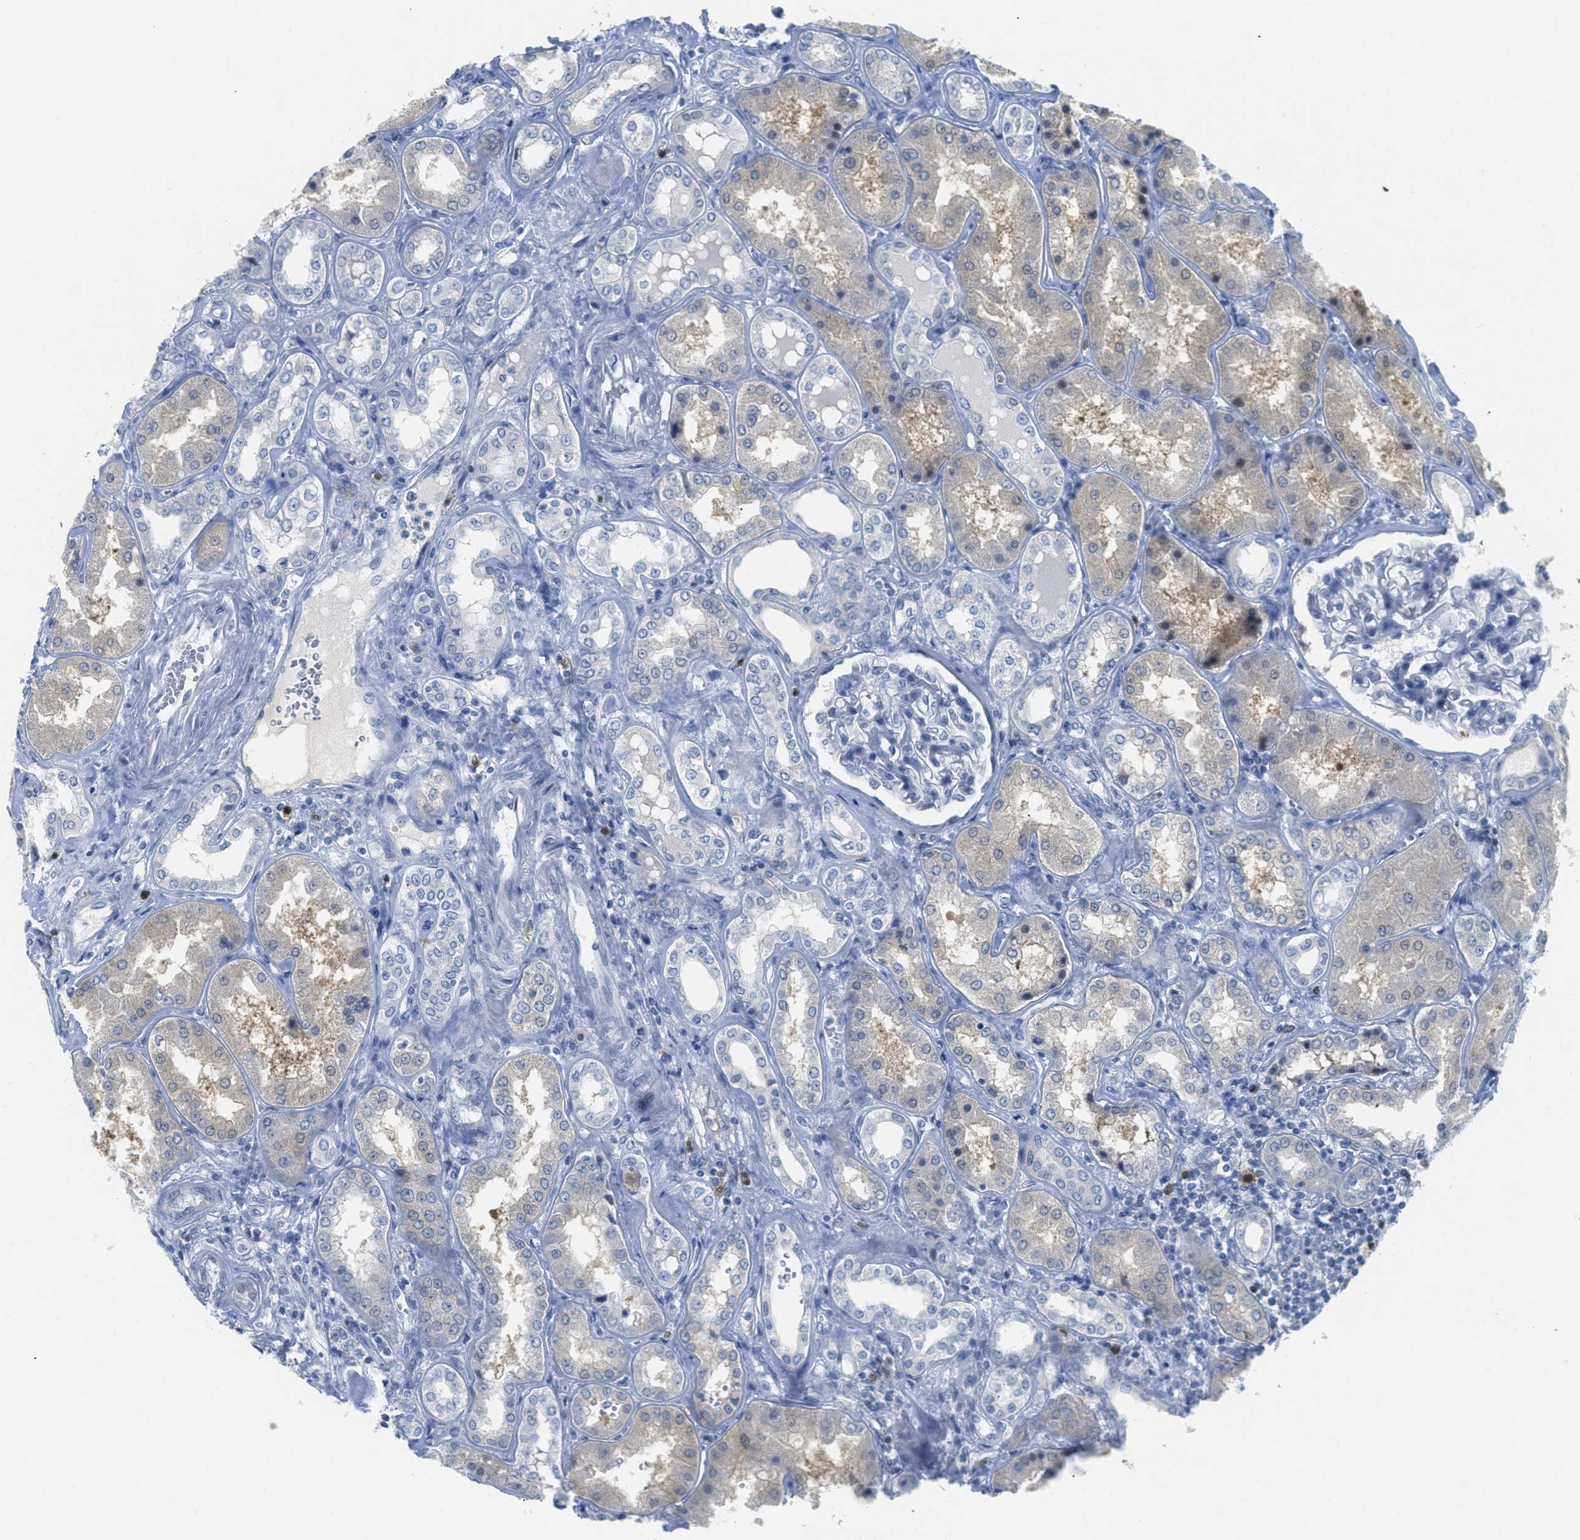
{"staining": {"intensity": "negative", "quantity": "none", "location": "none"}, "tissue": "kidney", "cell_type": "Cells in glomeruli", "image_type": "normal", "snomed": [{"axis": "morphology", "description": "Normal tissue, NOS"}, {"axis": "topography", "description": "Kidney"}], "caption": "Immunohistochemistry (IHC) of unremarkable kidney exhibits no expression in cells in glomeruli. (Brightfield microscopy of DAB (3,3'-diaminobenzidine) IHC at high magnification).", "gene": "ORC6", "patient": {"sex": "female", "age": 56}}